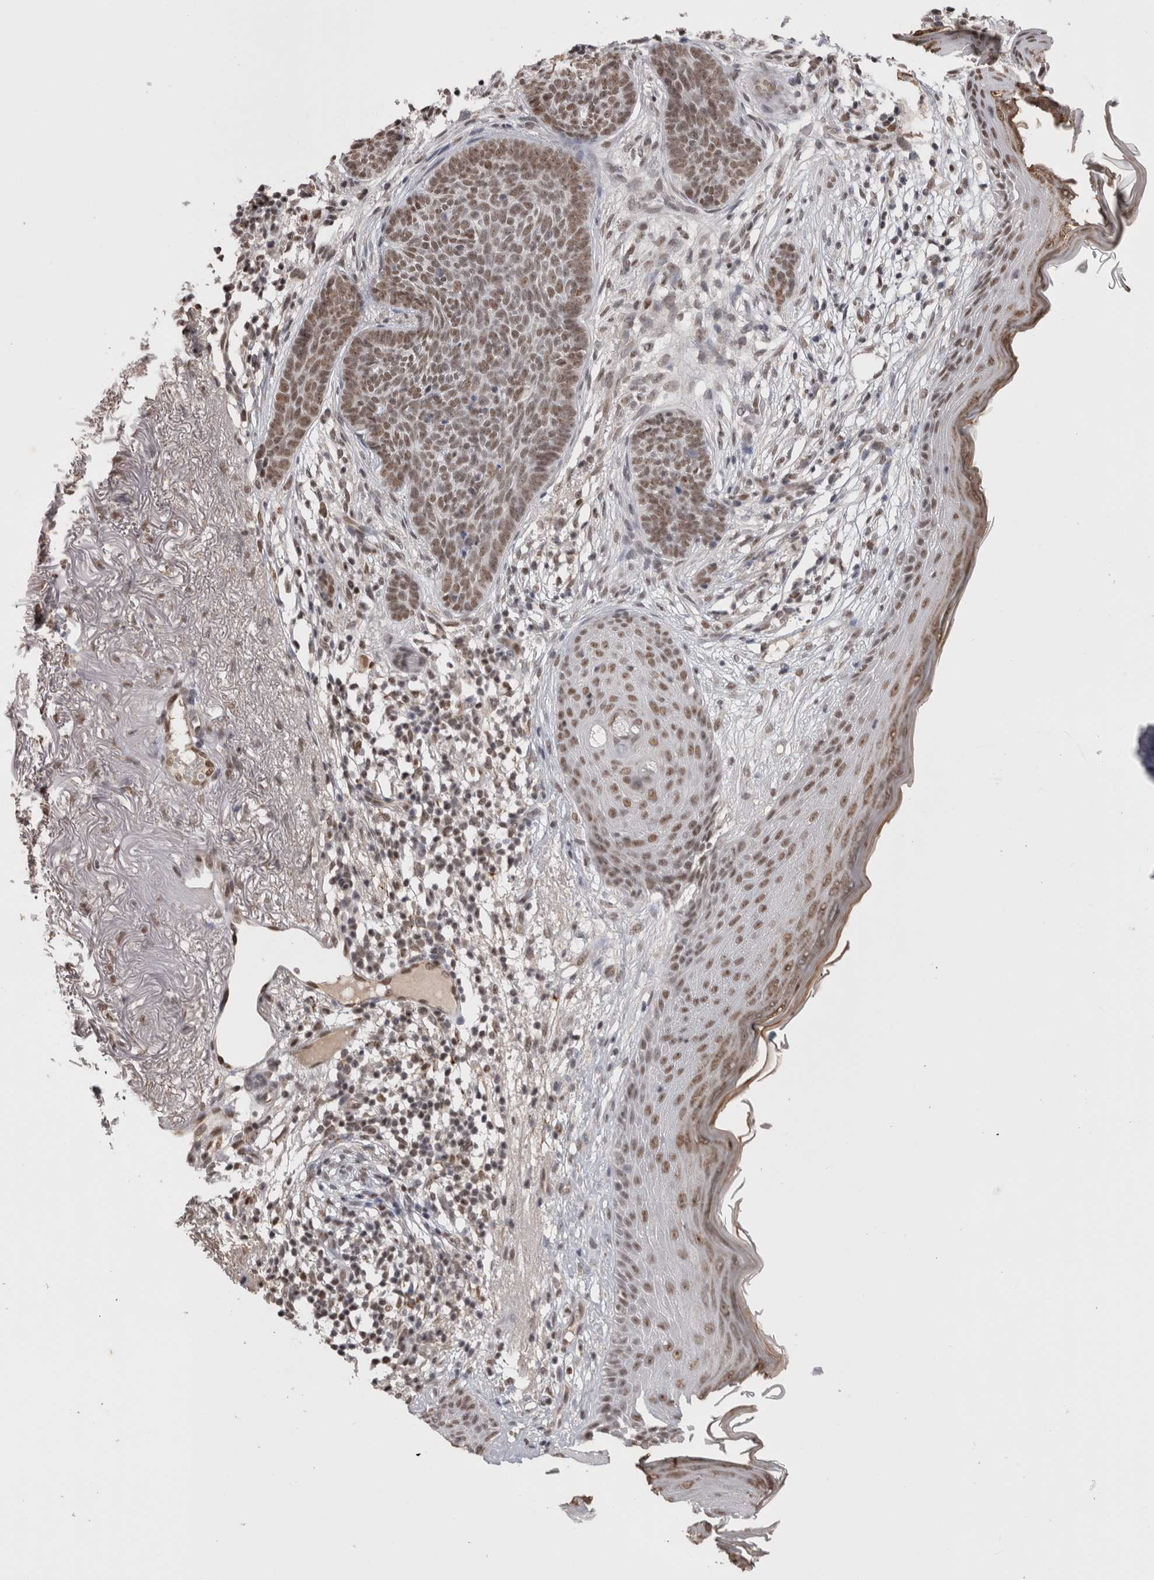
{"staining": {"intensity": "moderate", "quantity": ">75%", "location": "nuclear"}, "tissue": "skin cancer", "cell_type": "Tumor cells", "image_type": "cancer", "snomed": [{"axis": "morphology", "description": "Basal cell carcinoma"}, {"axis": "topography", "description": "Skin"}], "caption": "Immunohistochemistry of human basal cell carcinoma (skin) demonstrates medium levels of moderate nuclear positivity in about >75% of tumor cells.", "gene": "DAXX", "patient": {"sex": "female", "age": 70}}